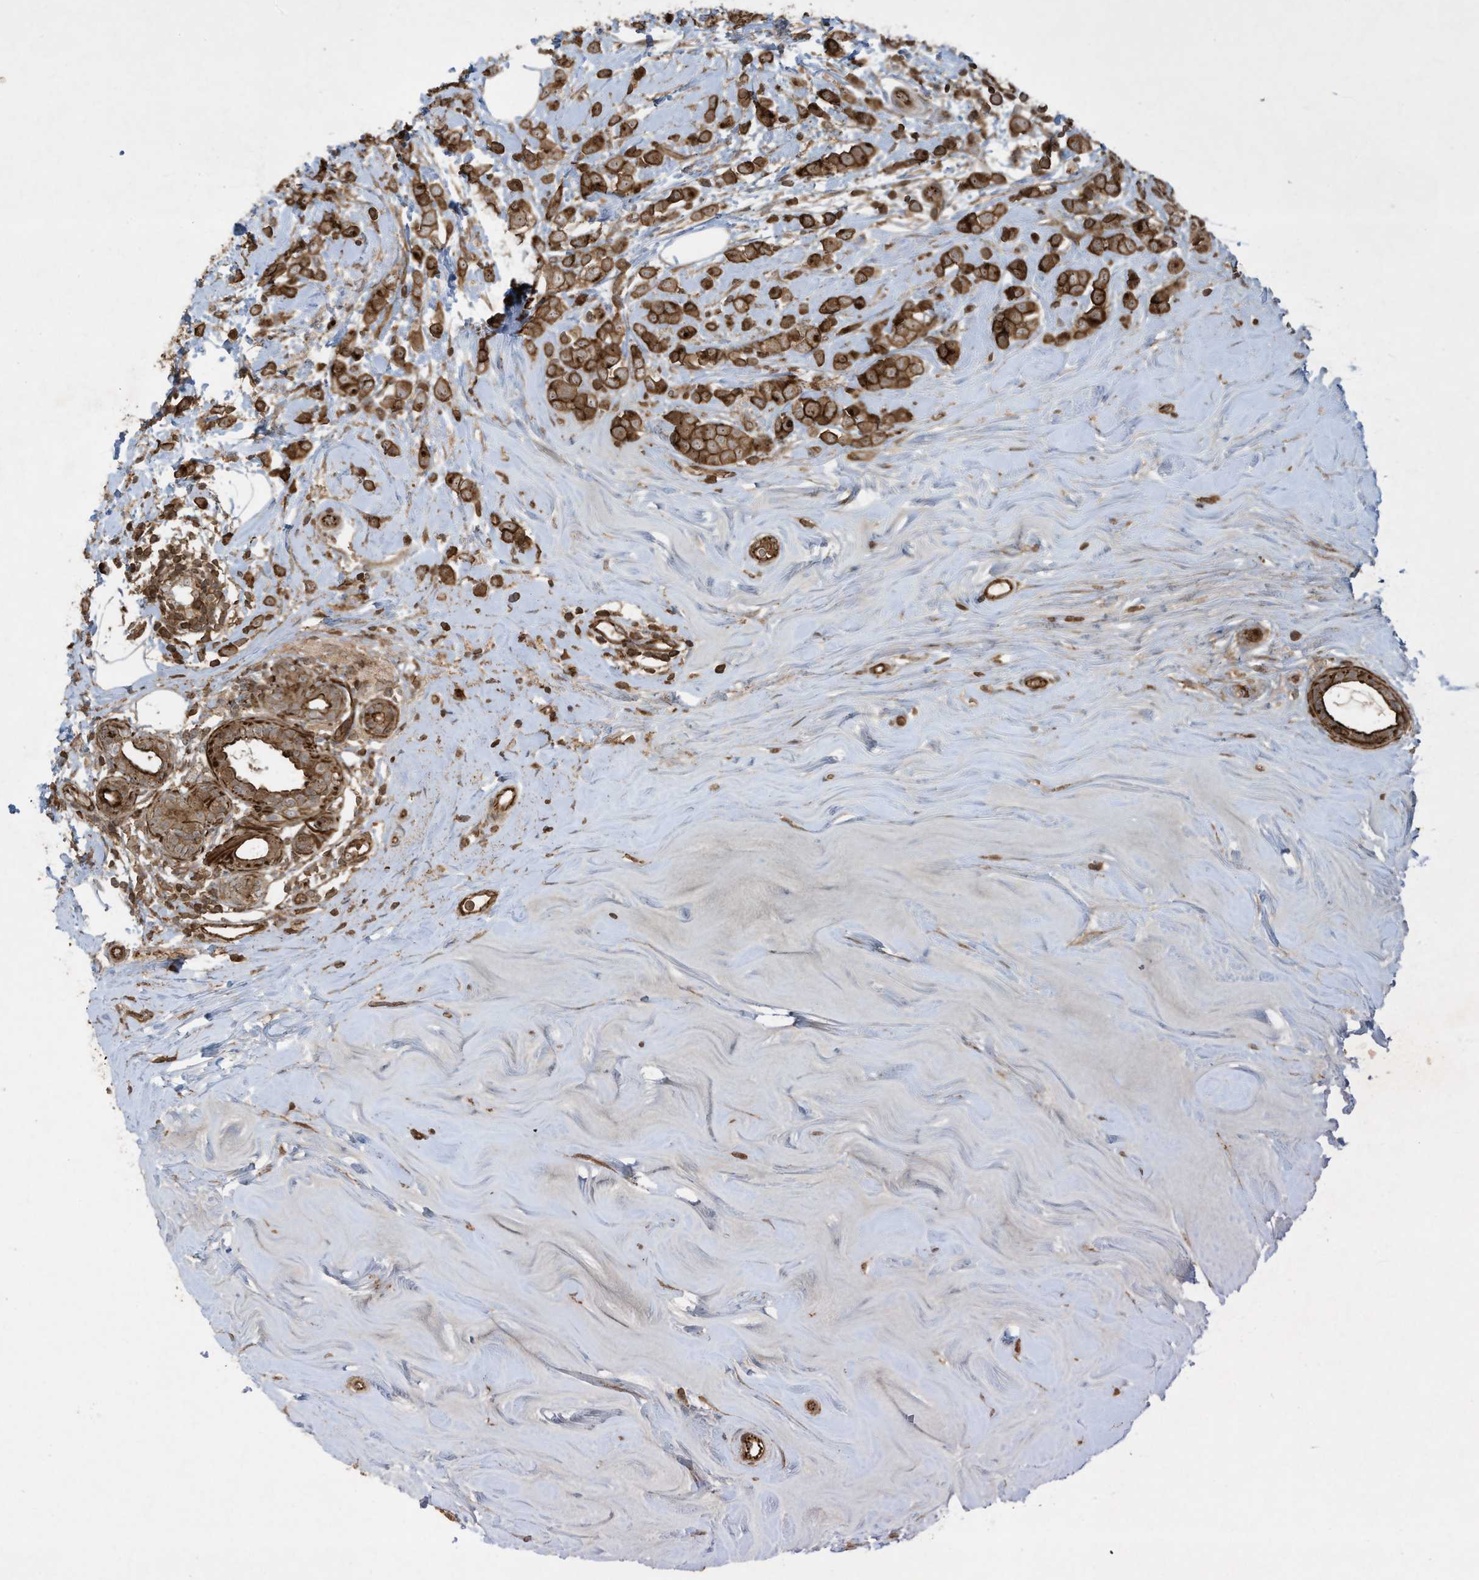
{"staining": {"intensity": "strong", "quantity": ">75%", "location": "cytoplasmic/membranous"}, "tissue": "breast cancer", "cell_type": "Tumor cells", "image_type": "cancer", "snomed": [{"axis": "morphology", "description": "Lobular carcinoma"}, {"axis": "topography", "description": "Breast"}], "caption": "Human breast cancer stained with a brown dye demonstrates strong cytoplasmic/membranous positive positivity in approximately >75% of tumor cells.", "gene": "DDIT4", "patient": {"sex": "female", "age": 47}}